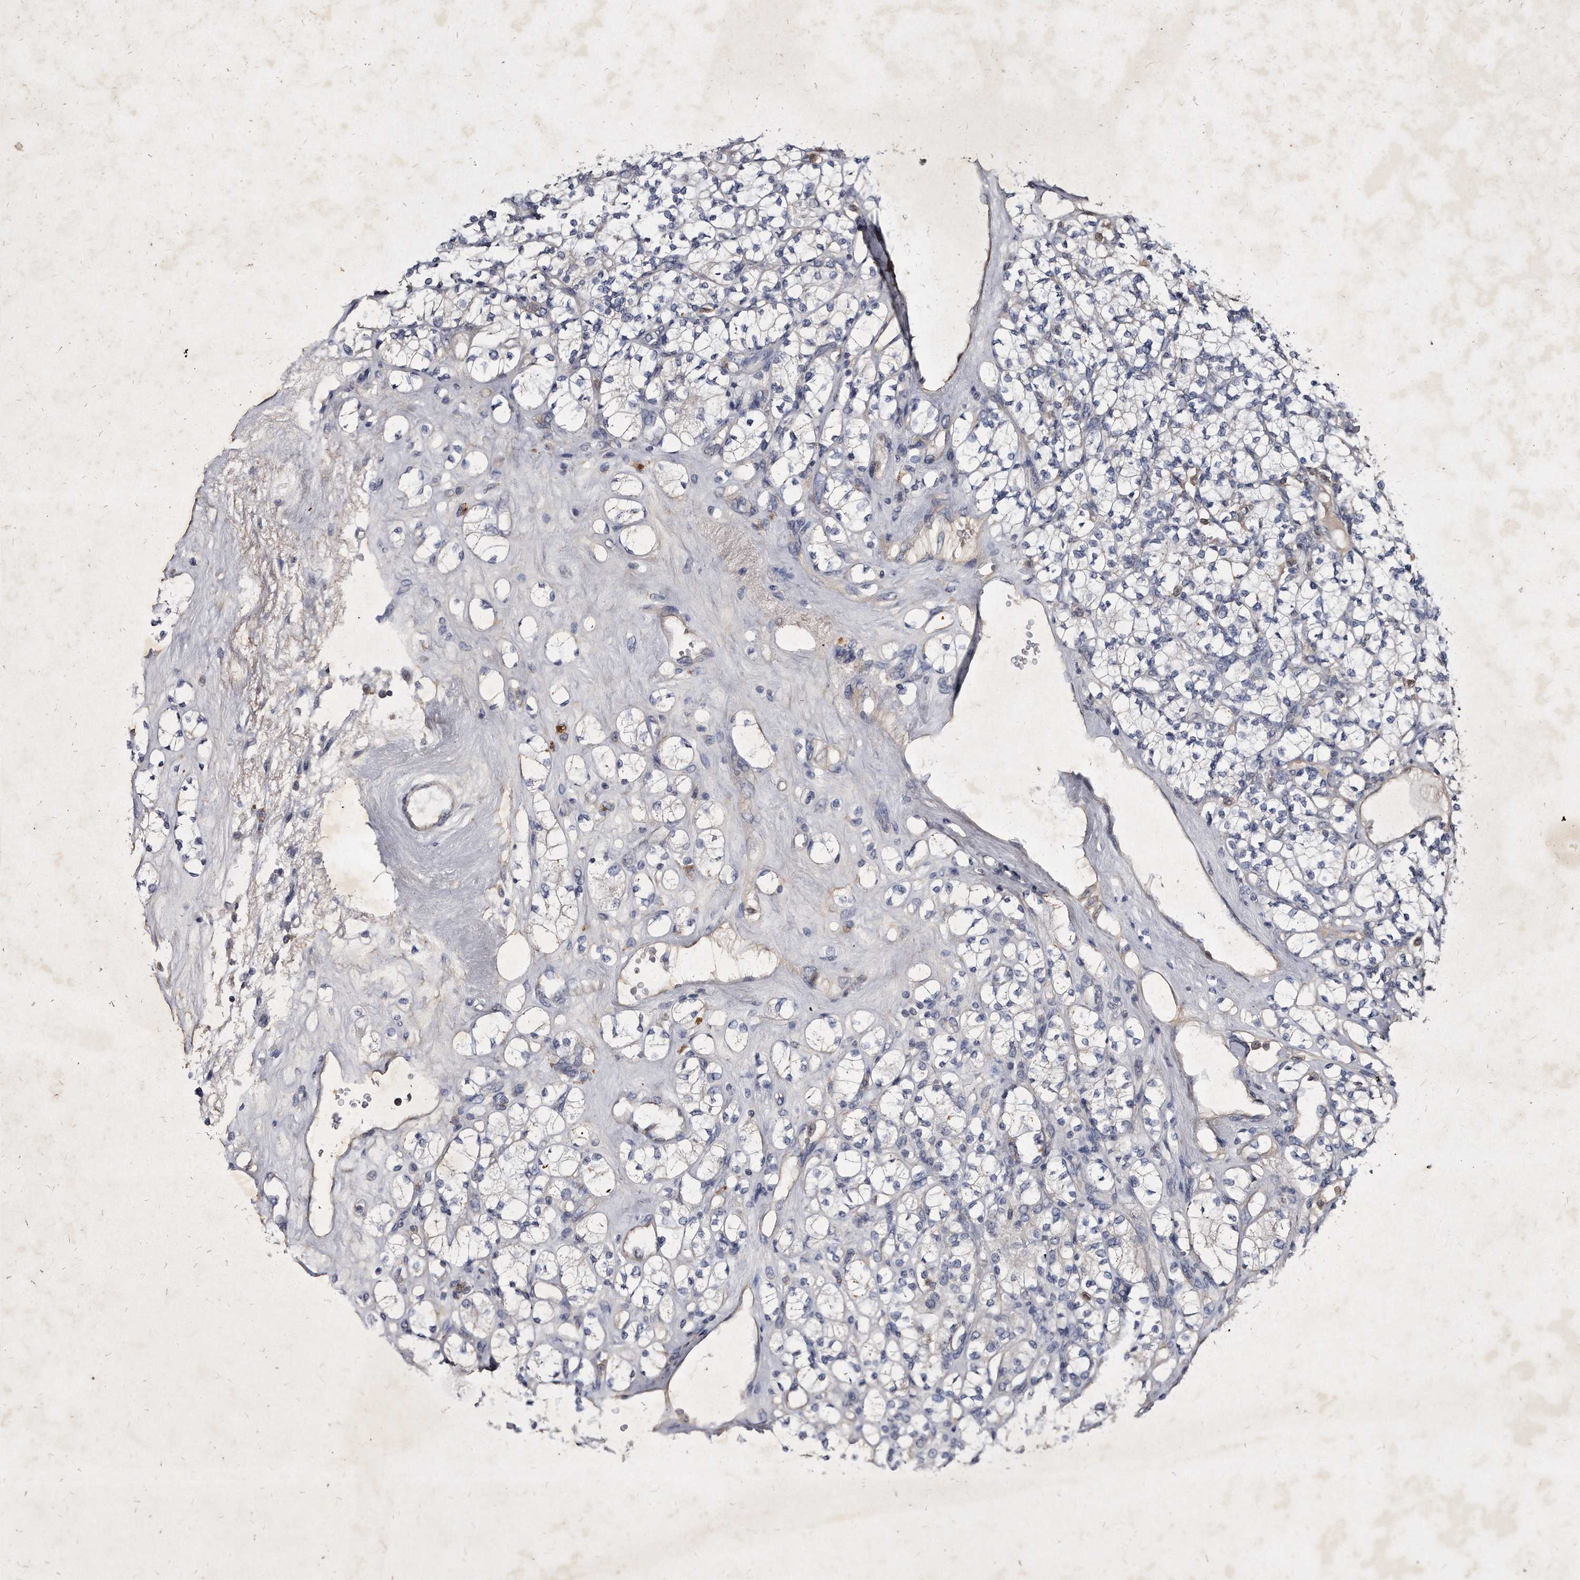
{"staining": {"intensity": "negative", "quantity": "none", "location": "none"}, "tissue": "renal cancer", "cell_type": "Tumor cells", "image_type": "cancer", "snomed": [{"axis": "morphology", "description": "Adenocarcinoma, NOS"}, {"axis": "topography", "description": "Kidney"}], "caption": "This is an immunohistochemistry micrograph of adenocarcinoma (renal). There is no positivity in tumor cells.", "gene": "KLHDC3", "patient": {"sex": "male", "age": 77}}